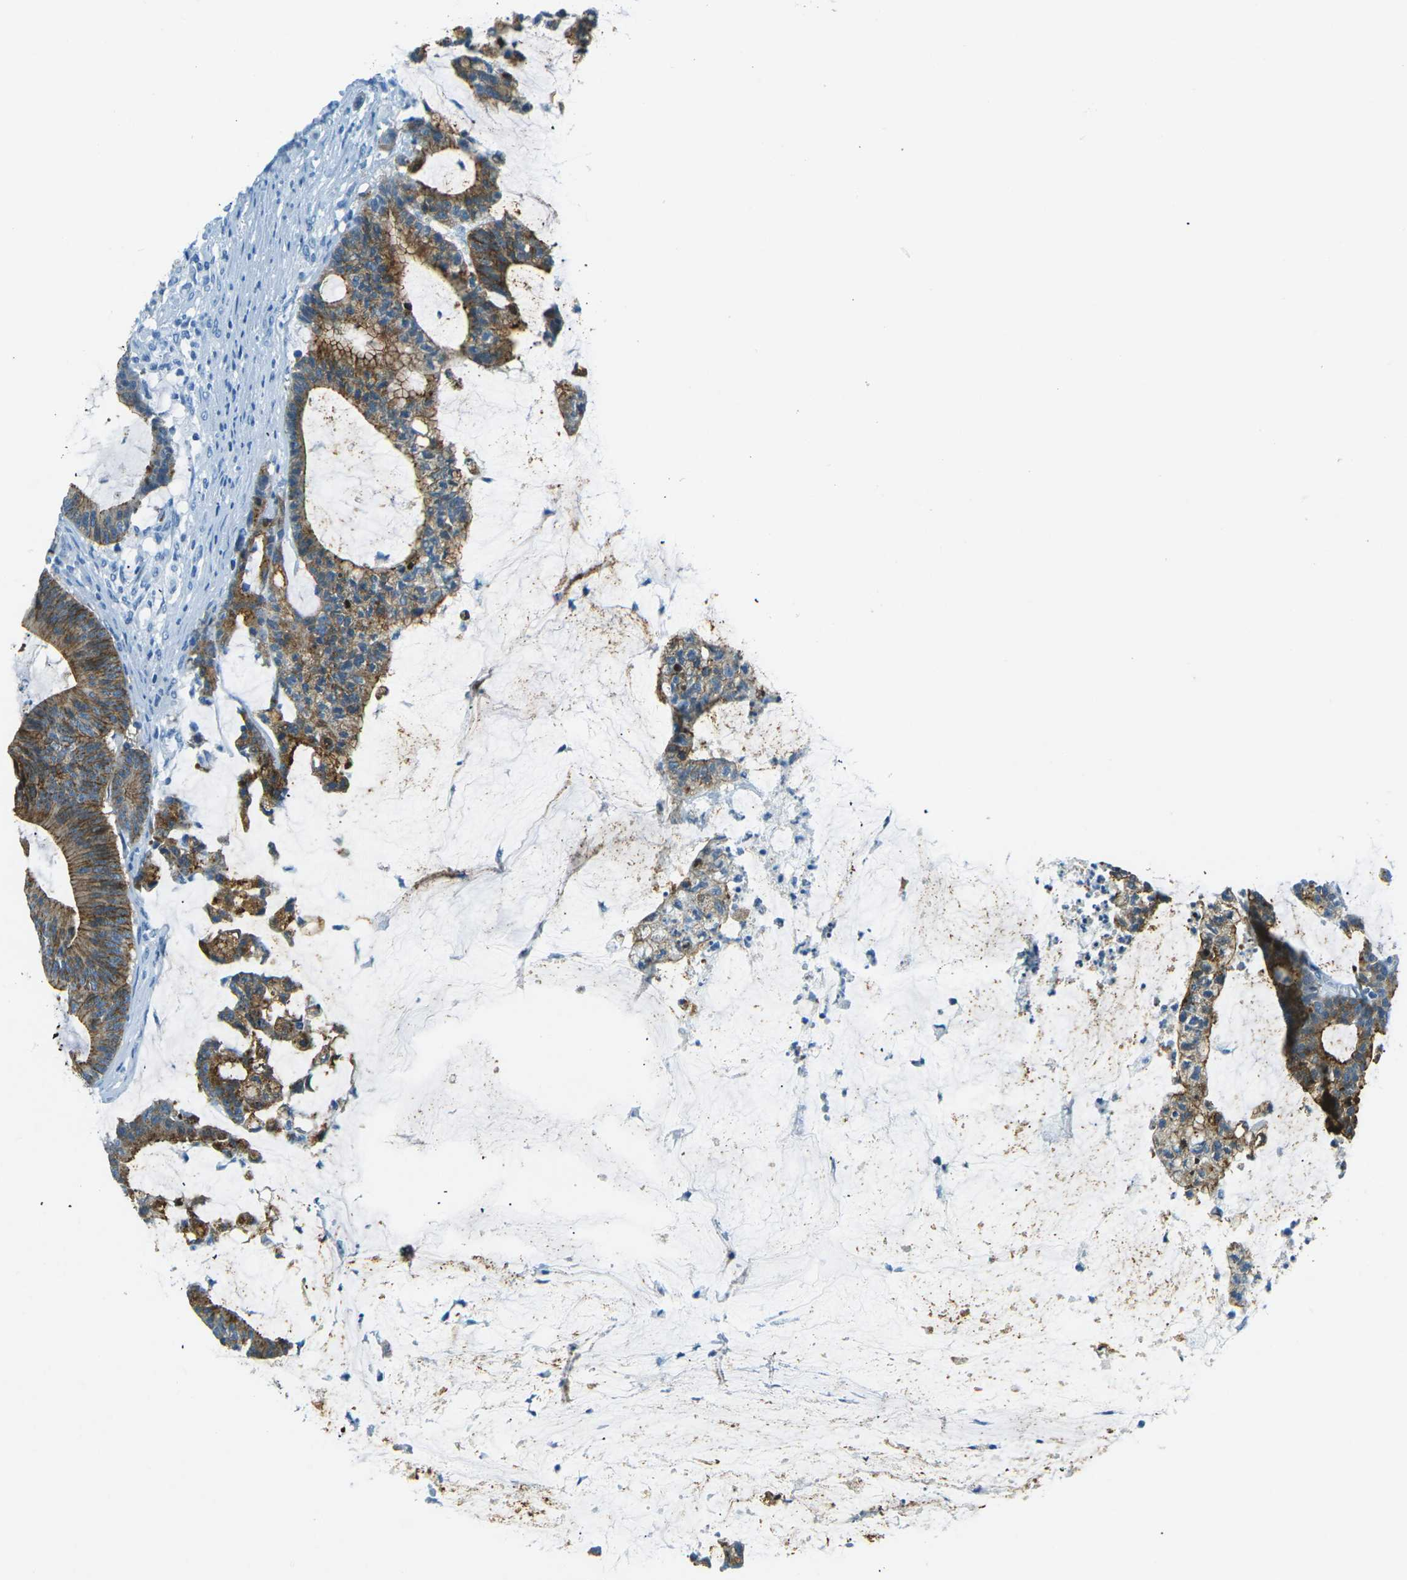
{"staining": {"intensity": "moderate", "quantity": ">75%", "location": "cytoplasmic/membranous"}, "tissue": "colorectal cancer", "cell_type": "Tumor cells", "image_type": "cancer", "snomed": [{"axis": "morphology", "description": "Adenocarcinoma, NOS"}, {"axis": "topography", "description": "Colon"}], "caption": "Immunohistochemistry (IHC) (DAB (3,3'-diaminobenzidine)) staining of human adenocarcinoma (colorectal) displays moderate cytoplasmic/membranous protein positivity in about >75% of tumor cells.", "gene": "OCLN", "patient": {"sex": "female", "age": 84}}